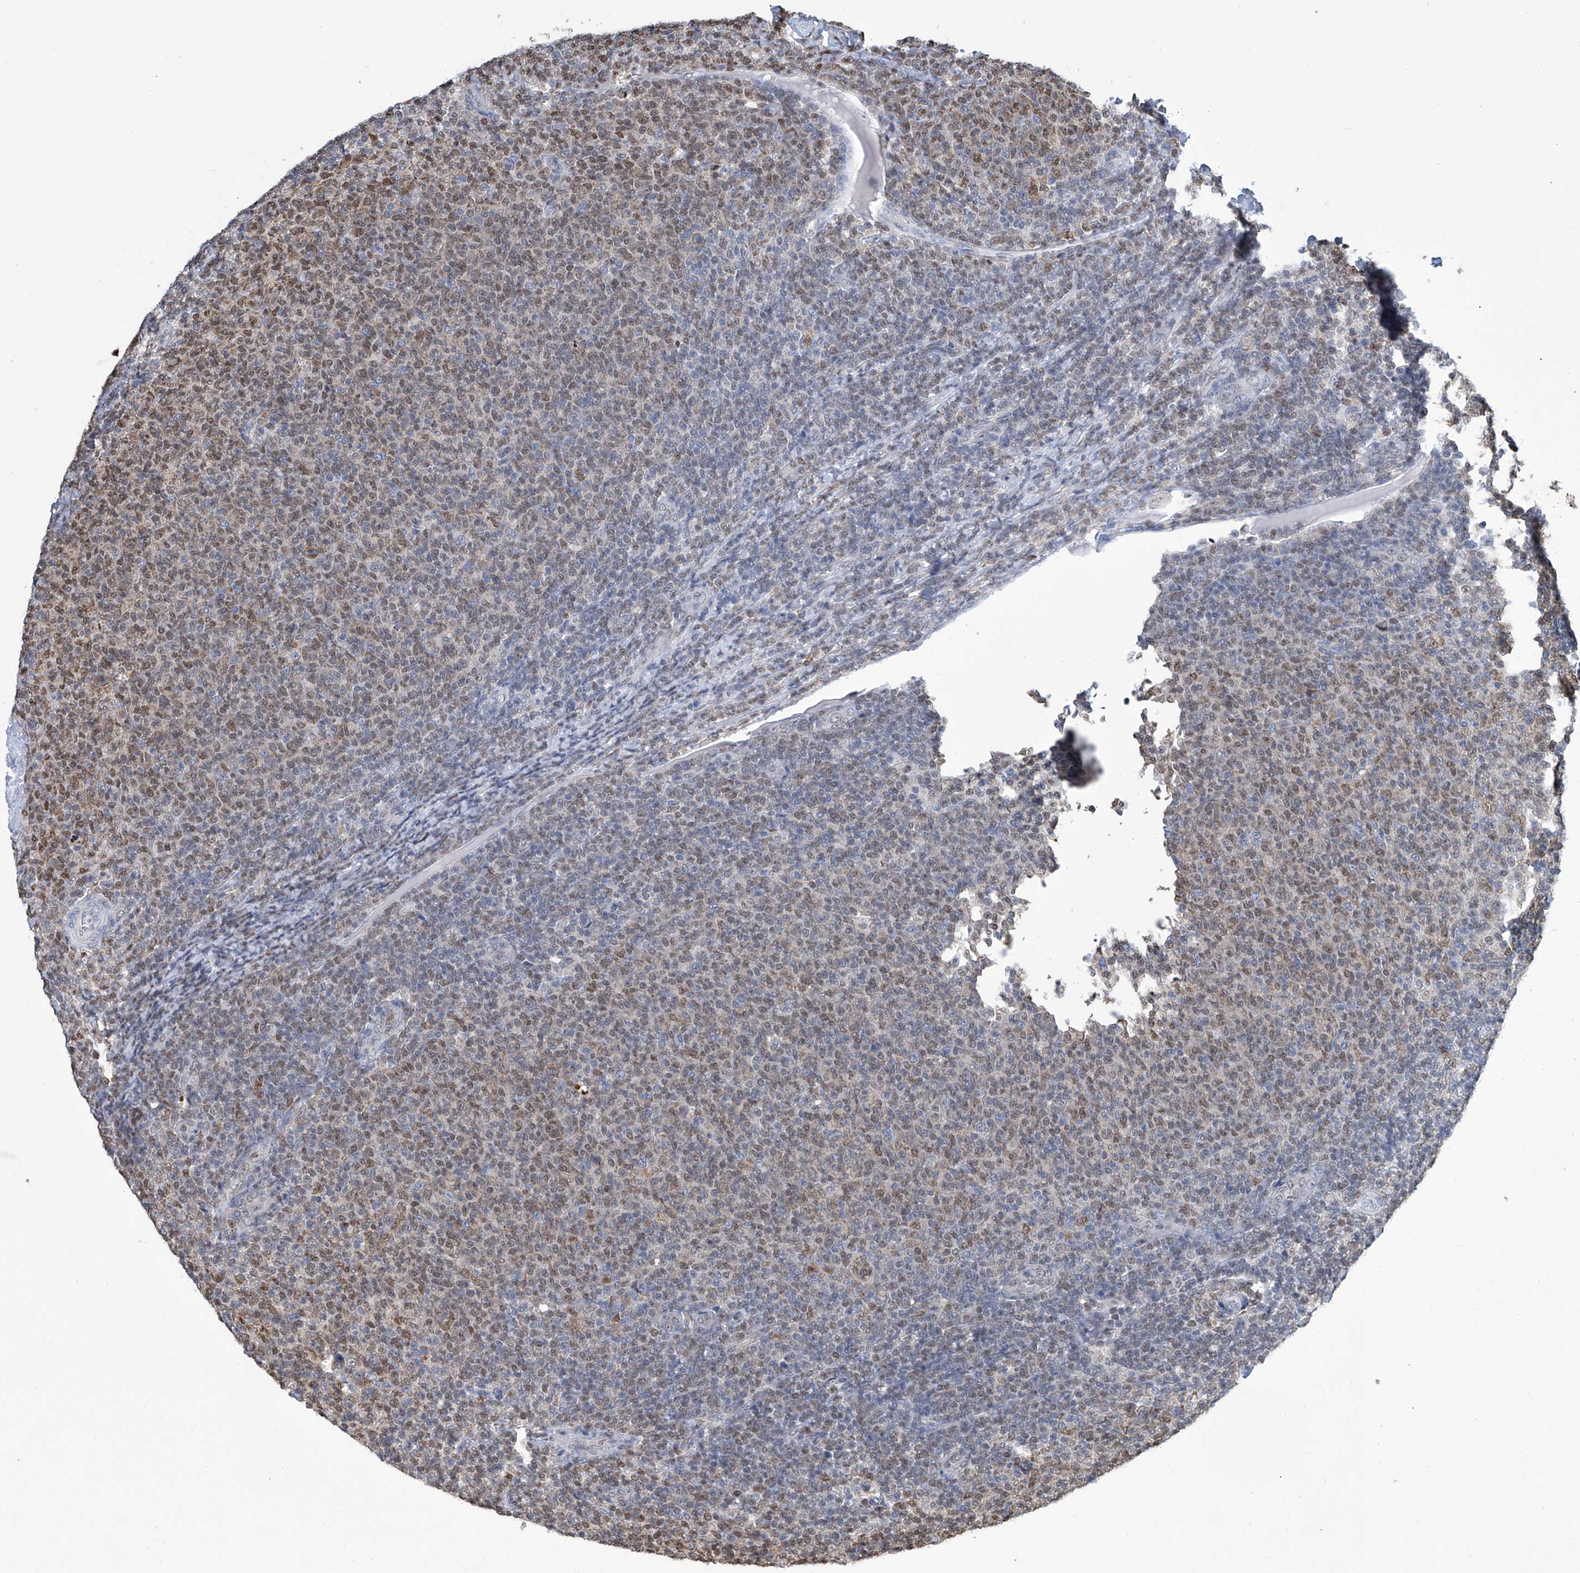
{"staining": {"intensity": "moderate", "quantity": "25%-75%", "location": "nuclear"}, "tissue": "lymphoma", "cell_type": "Tumor cells", "image_type": "cancer", "snomed": [{"axis": "morphology", "description": "Malignant lymphoma, non-Hodgkin's type, Low grade"}, {"axis": "topography", "description": "Lymph node"}], "caption": "Malignant lymphoma, non-Hodgkin's type (low-grade) was stained to show a protein in brown. There is medium levels of moderate nuclear staining in about 25%-75% of tumor cells. (DAB IHC, brown staining for protein, blue staining for nuclei).", "gene": "SREBF2", "patient": {"sex": "male", "age": 66}}